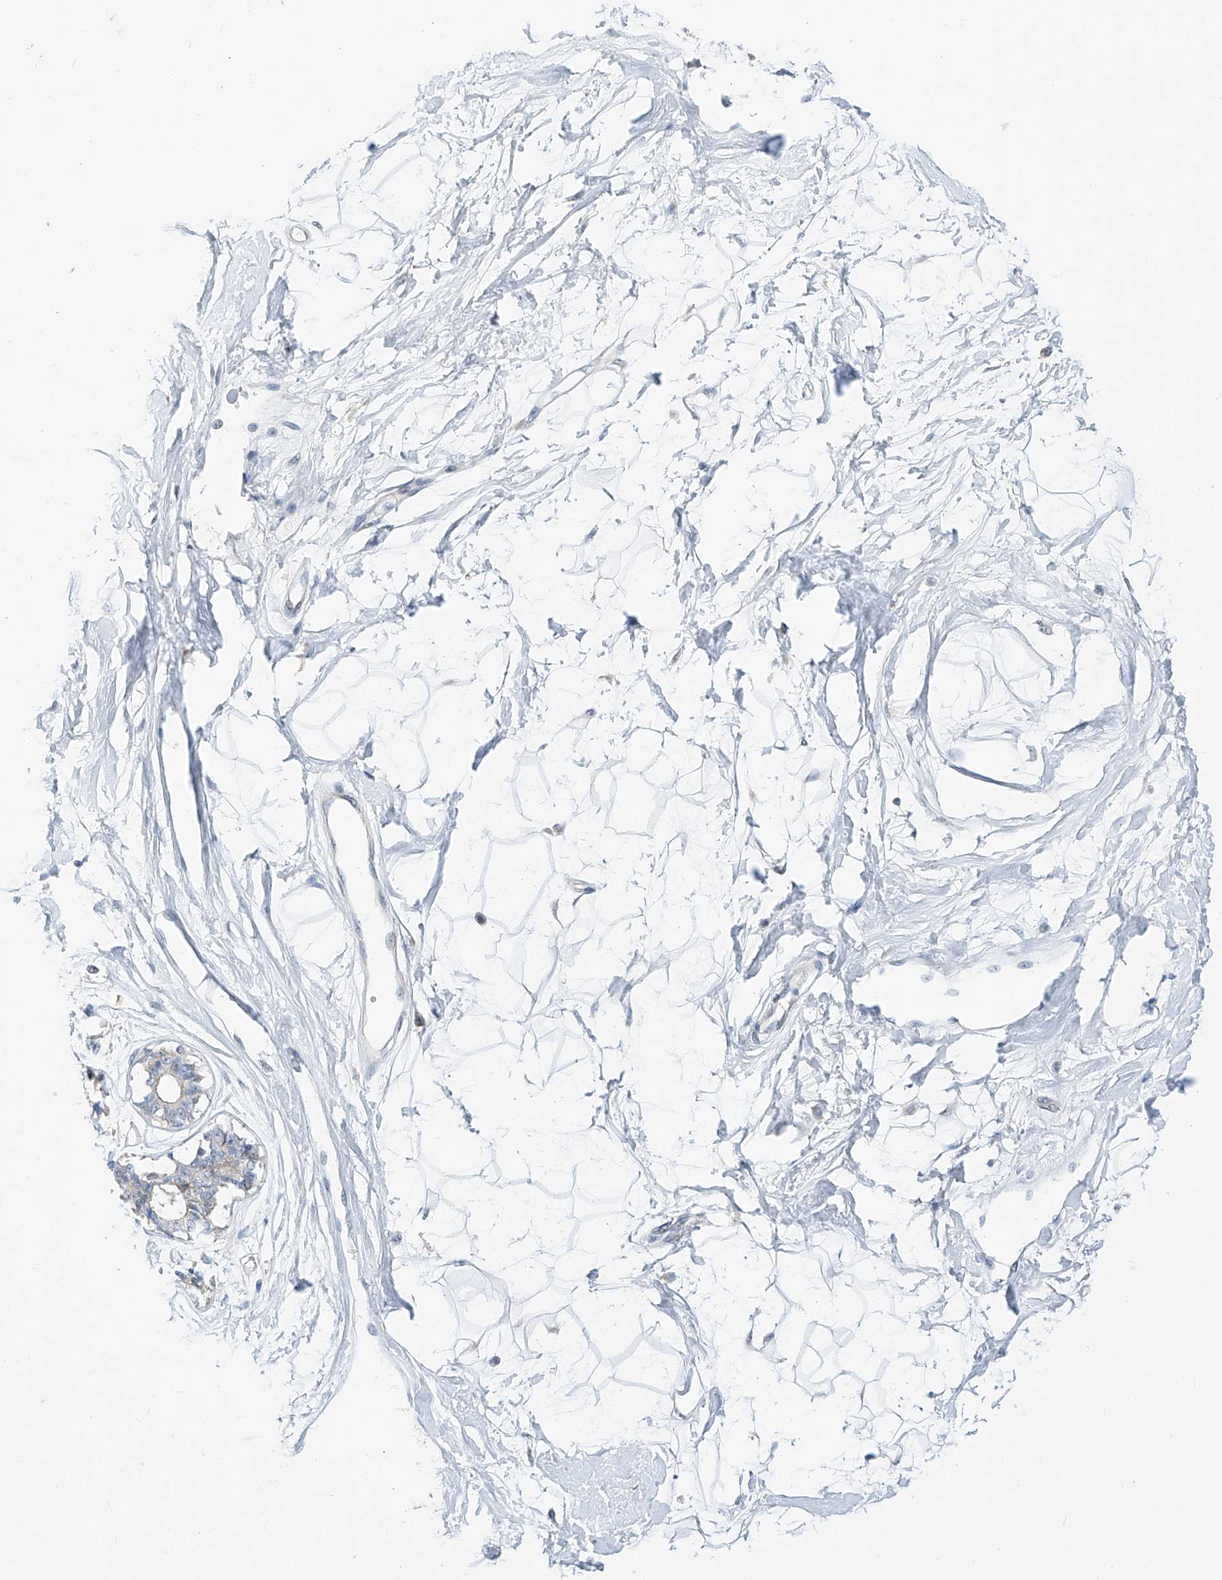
{"staining": {"intensity": "negative", "quantity": "none", "location": "none"}, "tissue": "breast", "cell_type": "Adipocytes", "image_type": "normal", "snomed": [{"axis": "morphology", "description": "Normal tissue, NOS"}, {"axis": "topography", "description": "Breast"}], "caption": "Adipocytes are negative for brown protein staining in benign breast. (IHC, brightfield microscopy, high magnification).", "gene": "CLDND1", "patient": {"sex": "female", "age": 45}}